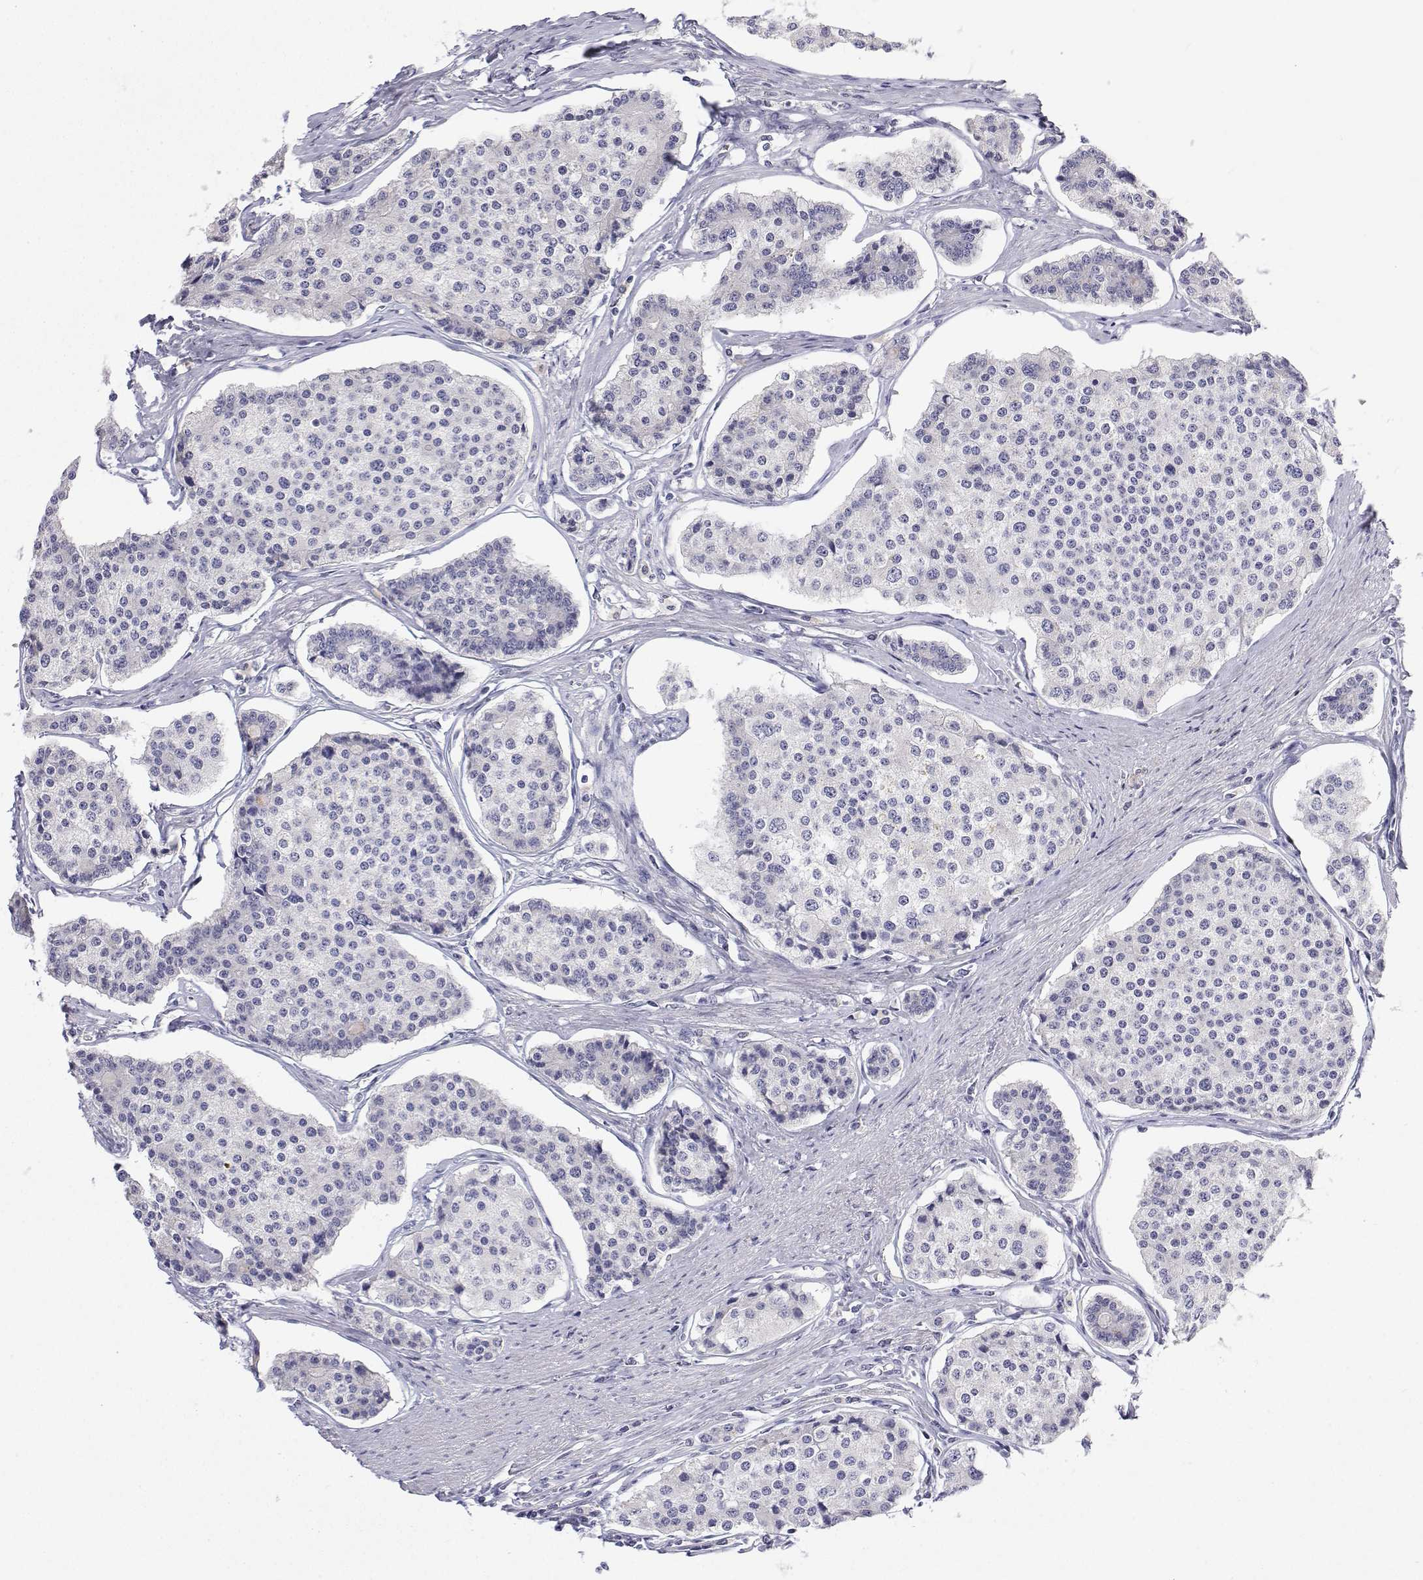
{"staining": {"intensity": "negative", "quantity": "none", "location": "none"}, "tissue": "carcinoid", "cell_type": "Tumor cells", "image_type": "cancer", "snomed": [{"axis": "morphology", "description": "Carcinoid, malignant, NOS"}, {"axis": "topography", "description": "Small intestine"}], "caption": "High magnification brightfield microscopy of carcinoid stained with DAB (brown) and counterstained with hematoxylin (blue): tumor cells show no significant expression.", "gene": "ANKRD65", "patient": {"sex": "female", "age": 65}}